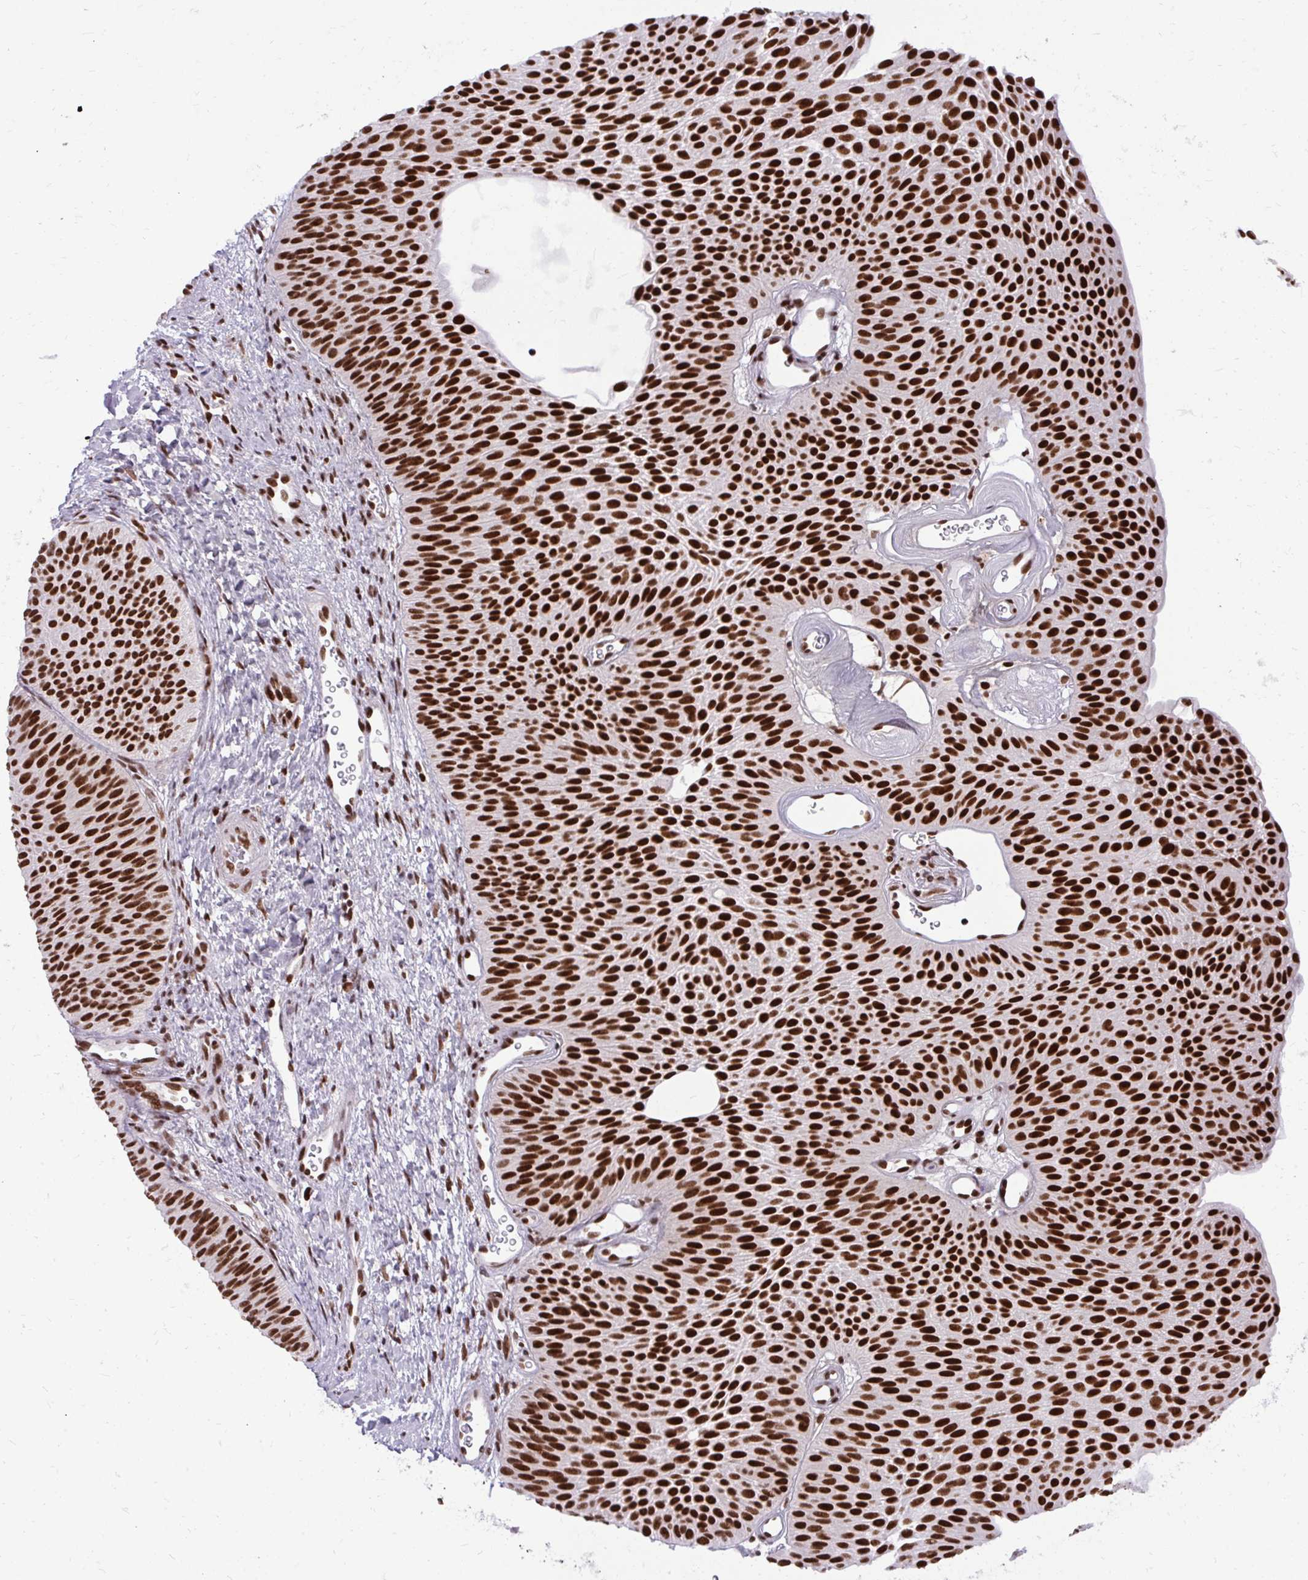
{"staining": {"intensity": "strong", "quantity": ">75%", "location": "nuclear"}, "tissue": "urothelial cancer", "cell_type": "Tumor cells", "image_type": "cancer", "snomed": [{"axis": "morphology", "description": "Urothelial carcinoma, Low grade"}, {"axis": "topography", "description": "Urinary bladder"}], "caption": "IHC micrograph of neoplastic tissue: human urothelial cancer stained using immunohistochemistry (IHC) reveals high levels of strong protein expression localized specifically in the nuclear of tumor cells, appearing as a nuclear brown color.", "gene": "CDYL", "patient": {"sex": "female", "age": 60}}